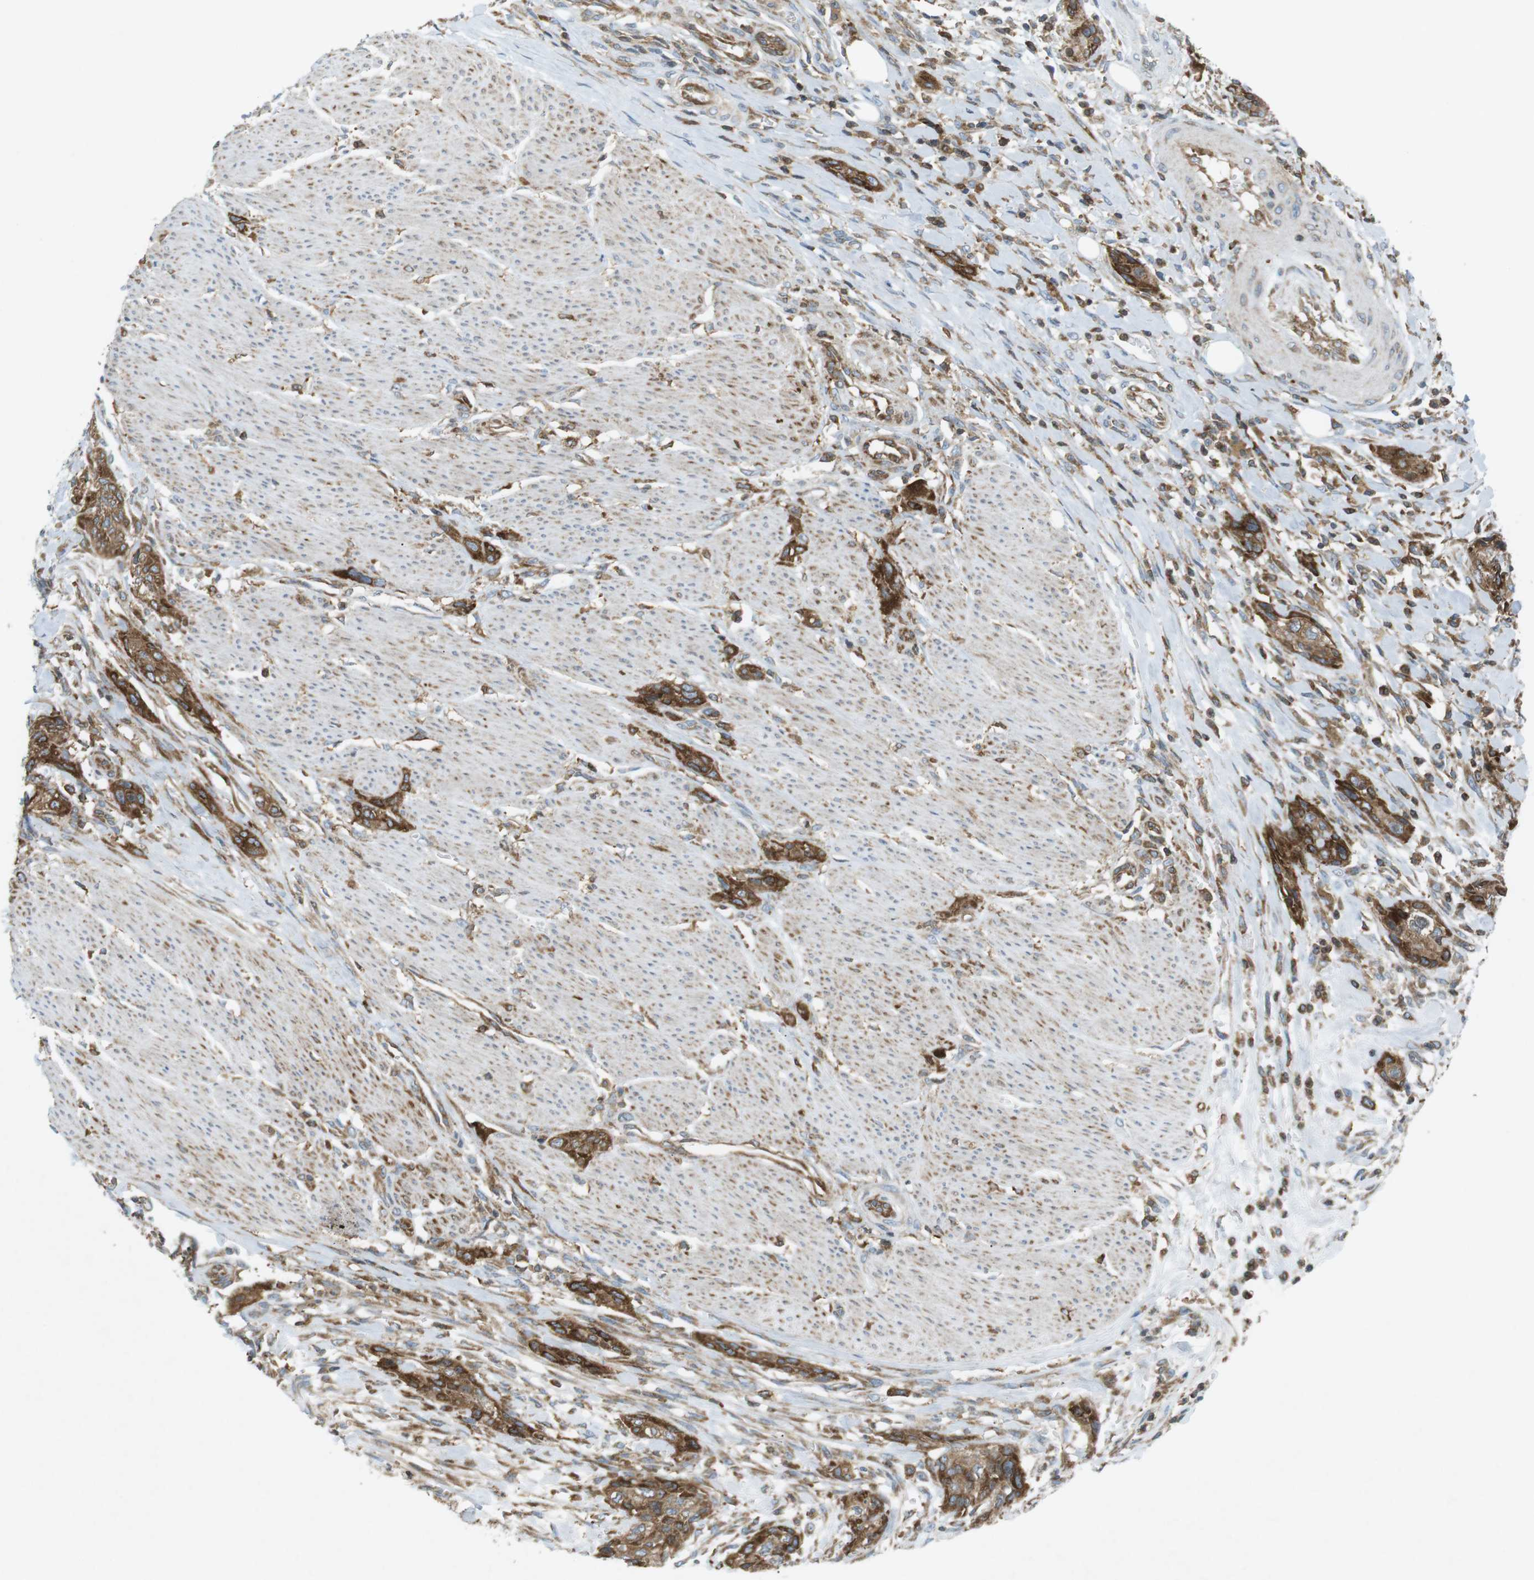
{"staining": {"intensity": "moderate", "quantity": ">75%", "location": "cytoplasmic/membranous"}, "tissue": "urothelial cancer", "cell_type": "Tumor cells", "image_type": "cancer", "snomed": [{"axis": "morphology", "description": "Urothelial carcinoma, High grade"}, {"axis": "topography", "description": "Urinary bladder"}], "caption": "A high-resolution image shows immunohistochemistry (IHC) staining of high-grade urothelial carcinoma, which exhibits moderate cytoplasmic/membranous expression in about >75% of tumor cells.", "gene": "FLII", "patient": {"sex": "male", "age": 35}}